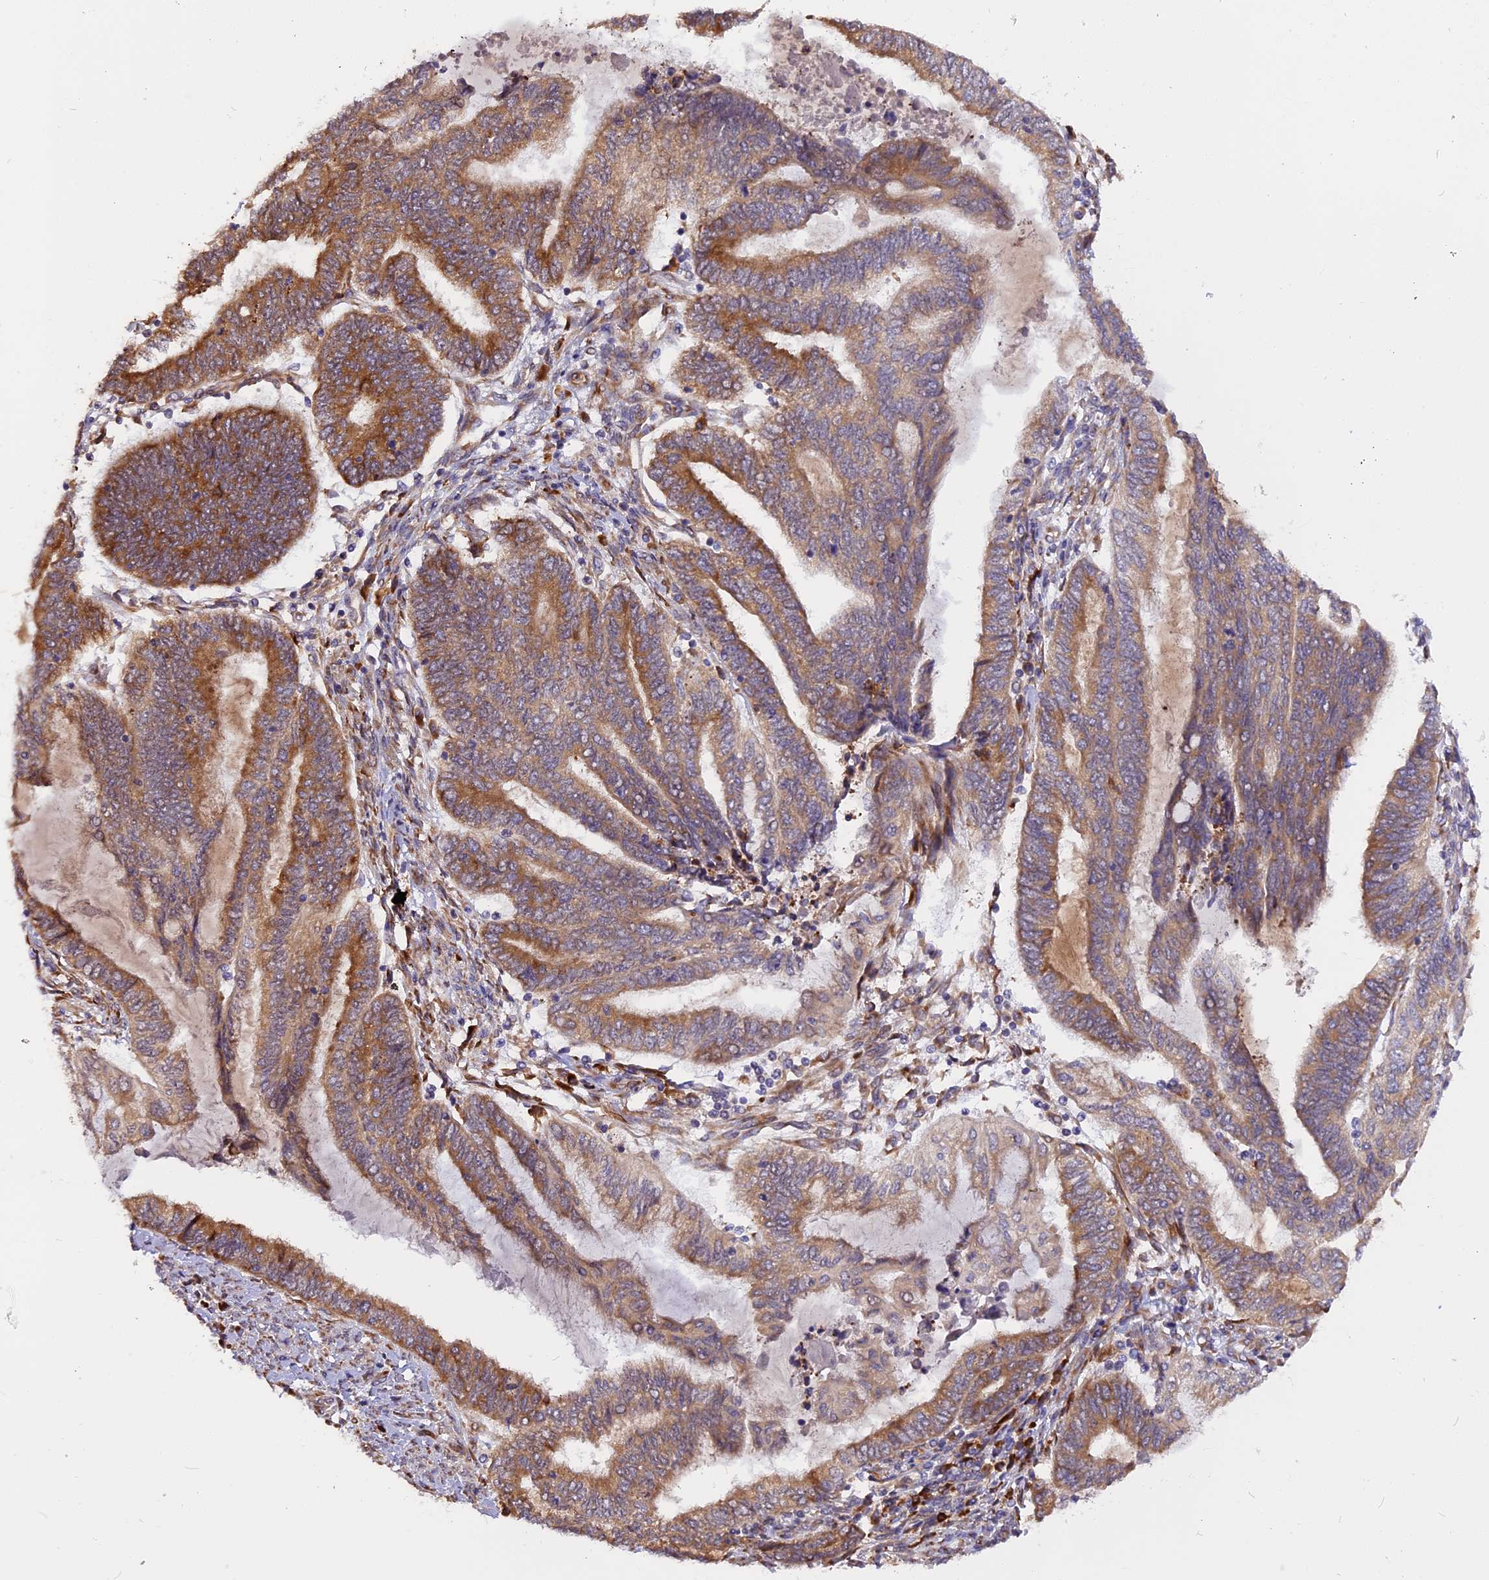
{"staining": {"intensity": "moderate", "quantity": ">75%", "location": "cytoplasmic/membranous"}, "tissue": "endometrial cancer", "cell_type": "Tumor cells", "image_type": "cancer", "snomed": [{"axis": "morphology", "description": "Adenocarcinoma, NOS"}, {"axis": "topography", "description": "Uterus"}, {"axis": "topography", "description": "Endometrium"}], "caption": "Moderate cytoplasmic/membranous positivity for a protein is appreciated in approximately >75% of tumor cells of adenocarcinoma (endometrial) using immunohistochemistry (IHC).", "gene": "GNPTAB", "patient": {"sex": "female", "age": 70}}